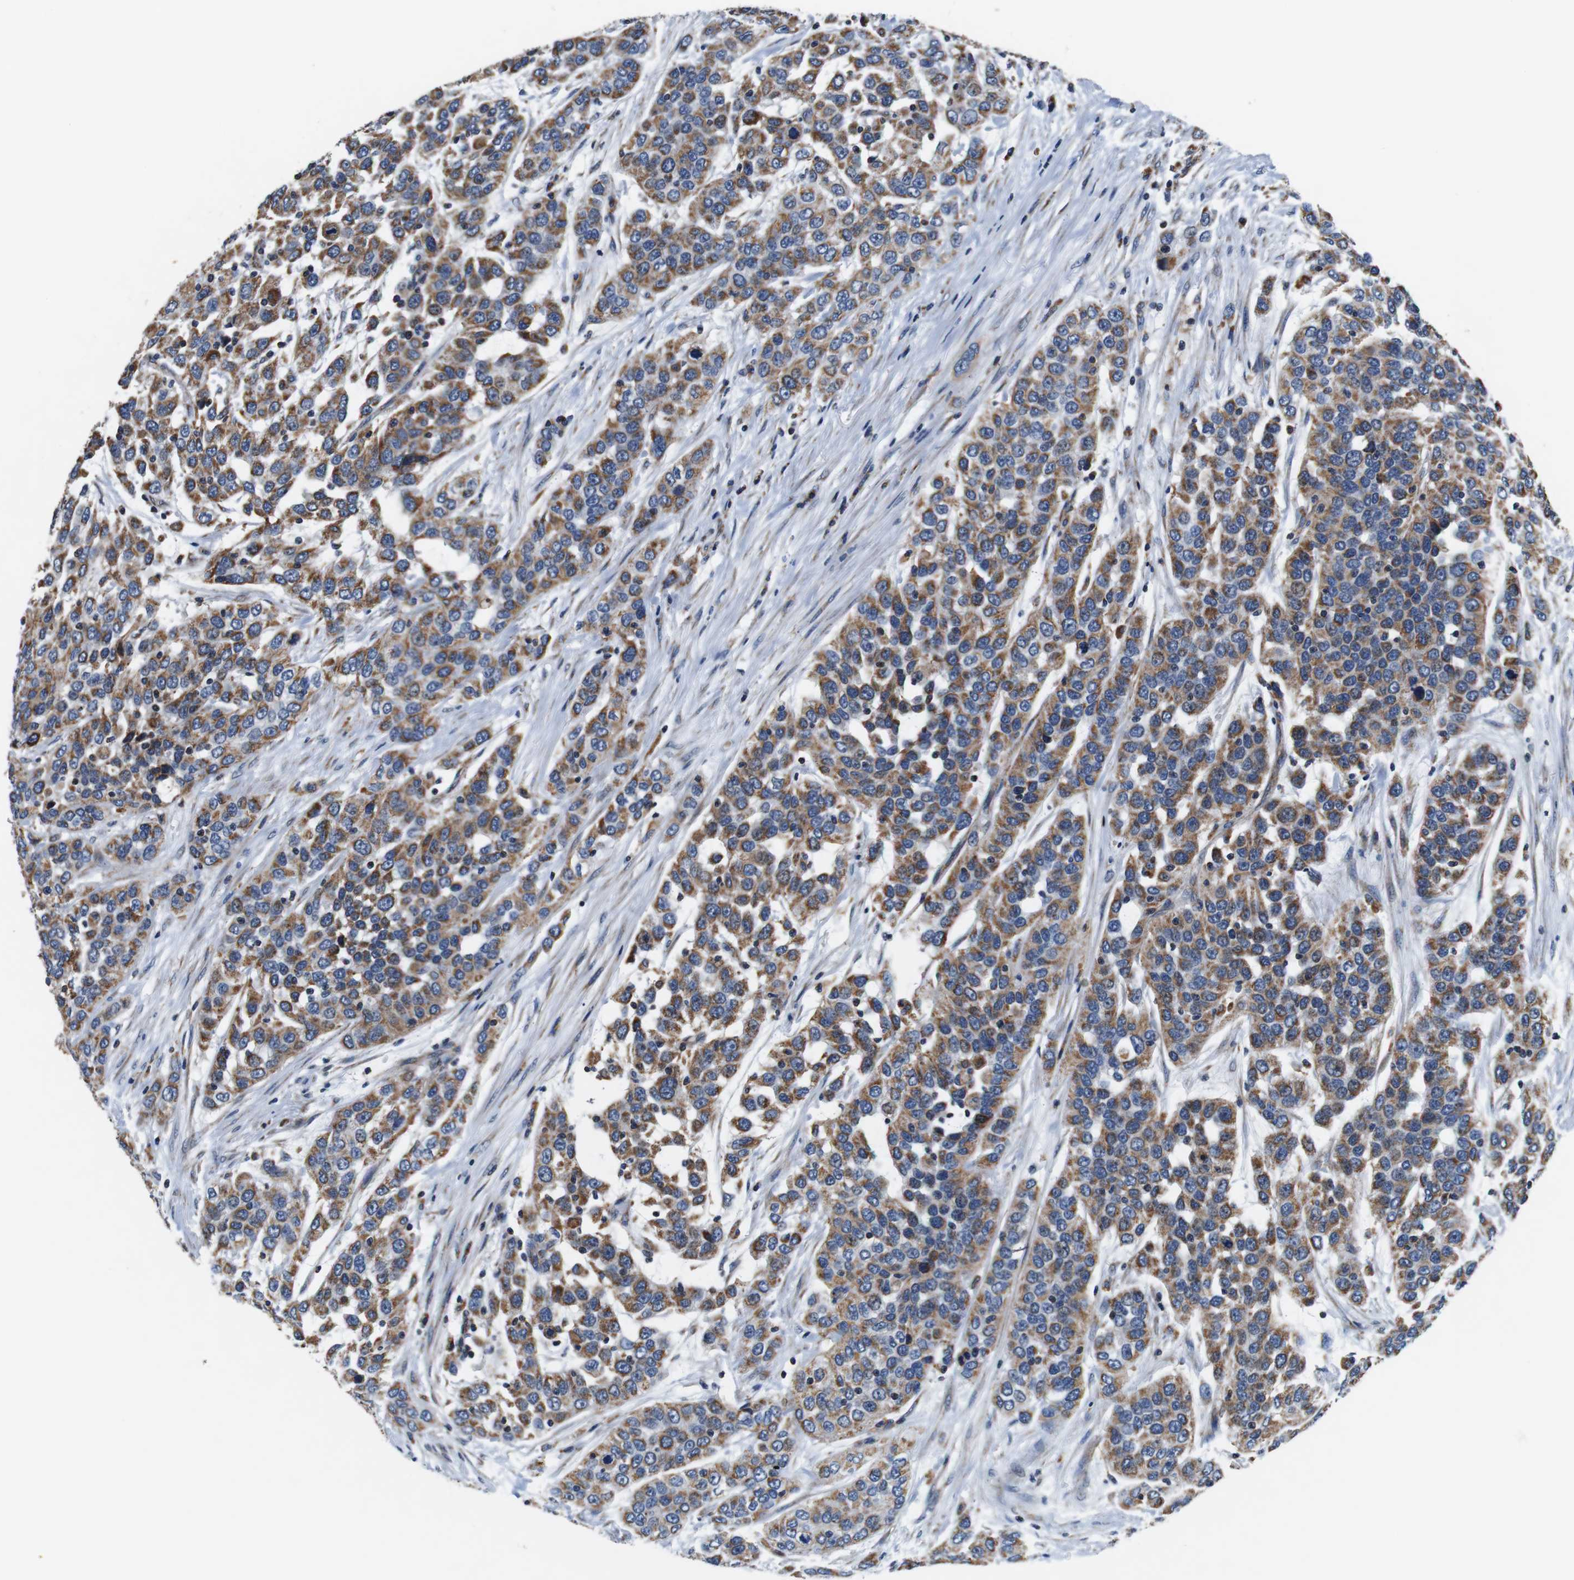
{"staining": {"intensity": "moderate", "quantity": ">75%", "location": "cytoplasmic/membranous"}, "tissue": "urothelial cancer", "cell_type": "Tumor cells", "image_type": "cancer", "snomed": [{"axis": "morphology", "description": "Urothelial carcinoma, High grade"}, {"axis": "topography", "description": "Urinary bladder"}], "caption": "High-grade urothelial carcinoma stained for a protein (brown) shows moderate cytoplasmic/membranous positive positivity in about >75% of tumor cells.", "gene": "LRP4", "patient": {"sex": "female", "age": 80}}